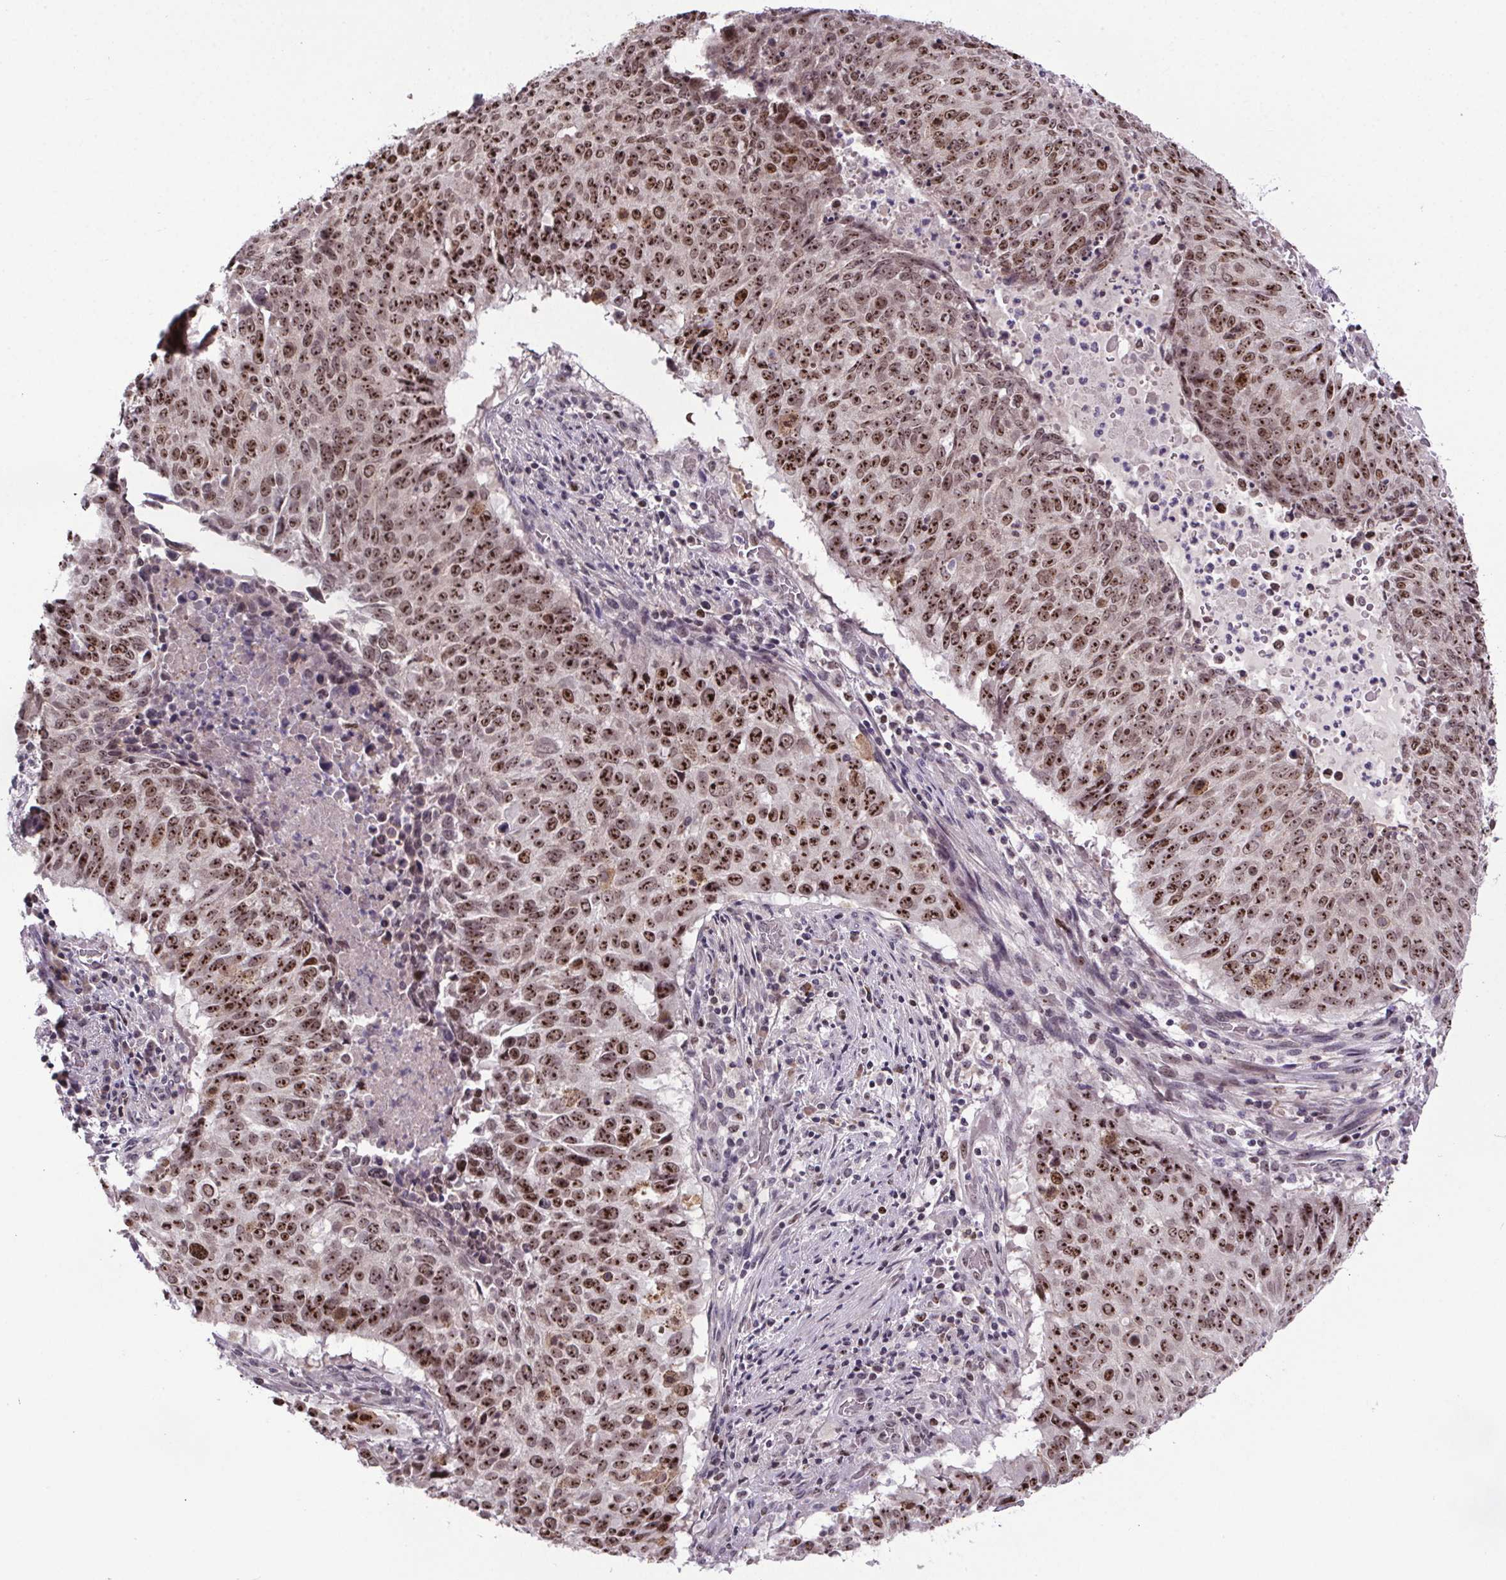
{"staining": {"intensity": "strong", "quantity": ">75%", "location": "nuclear"}, "tissue": "lung cancer", "cell_type": "Tumor cells", "image_type": "cancer", "snomed": [{"axis": "morphology", "description": "Normal tissue, NOS"}, {"axis": "morphology", "description": "Squamous cell carcinoma, NOS"}, {"axis": "topography", "description": "Bronchus"}, {"axis": "topography", "description": "Lung"}], "caption": "Human squamous cell carcinoma (lung) stained with a protein marker reveals strong staining in tumor cells.", "gene": "ATMIN", "patient": {"sex": "male", "age": 64}}